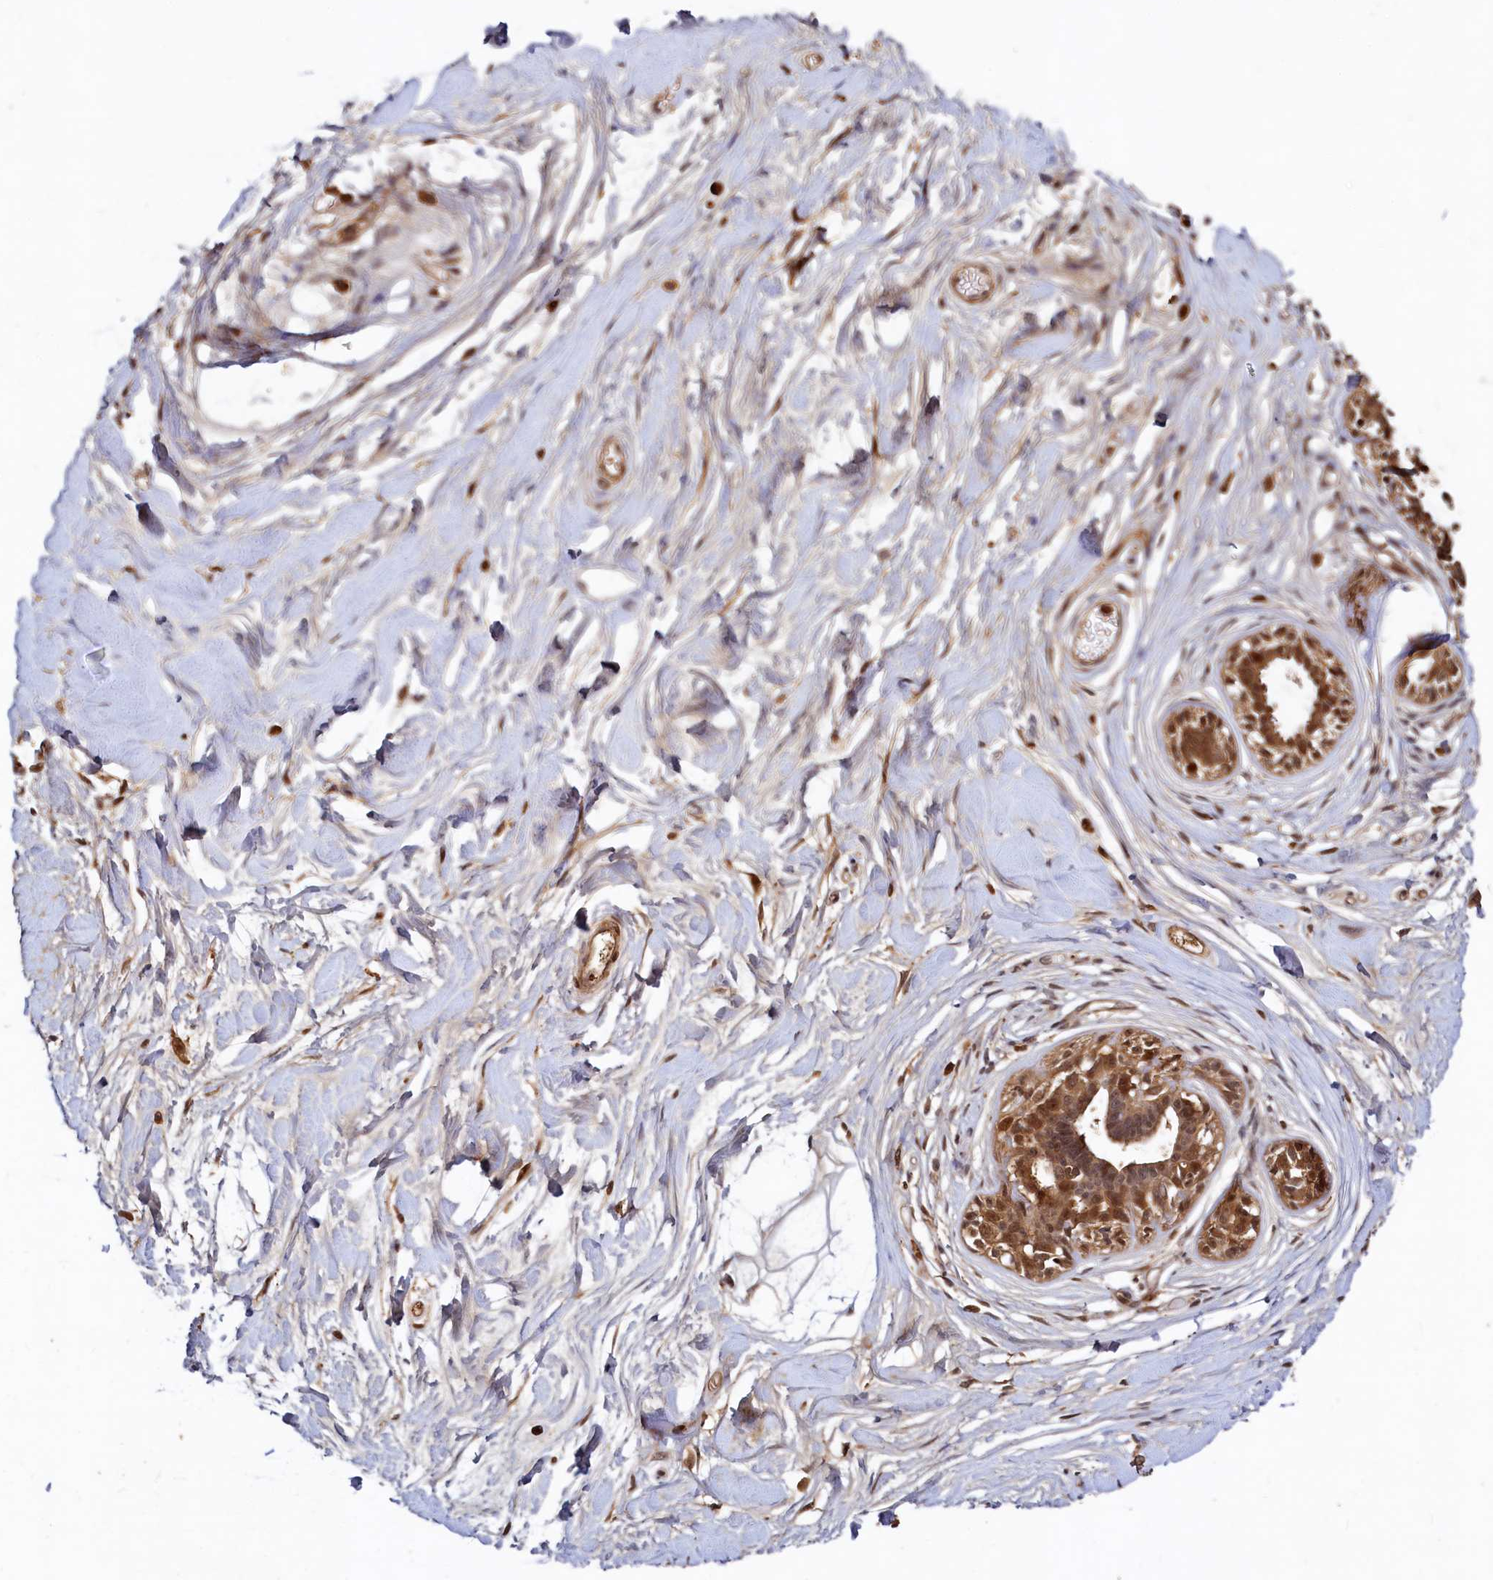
{"staining": {"intensity": "moderate", "quantity": ">75%", "location": "nuclear"}, "tissue": "breast", "cell_type": "Adipocytes", "image_type": "normal", "snomed": [{"axis": "morphology", "description": "Normal tissue, NOS"}, {"axis": "topography", "description": "Breast"}], "caption": "This is an image of immunohistochemistry (IHC) staining of unremarkable breast, which shows moderate positivity in the nuclear of adipocytes.", "gene": "TRAPPC4", "patient": {"sex": "female", "age": 45}}